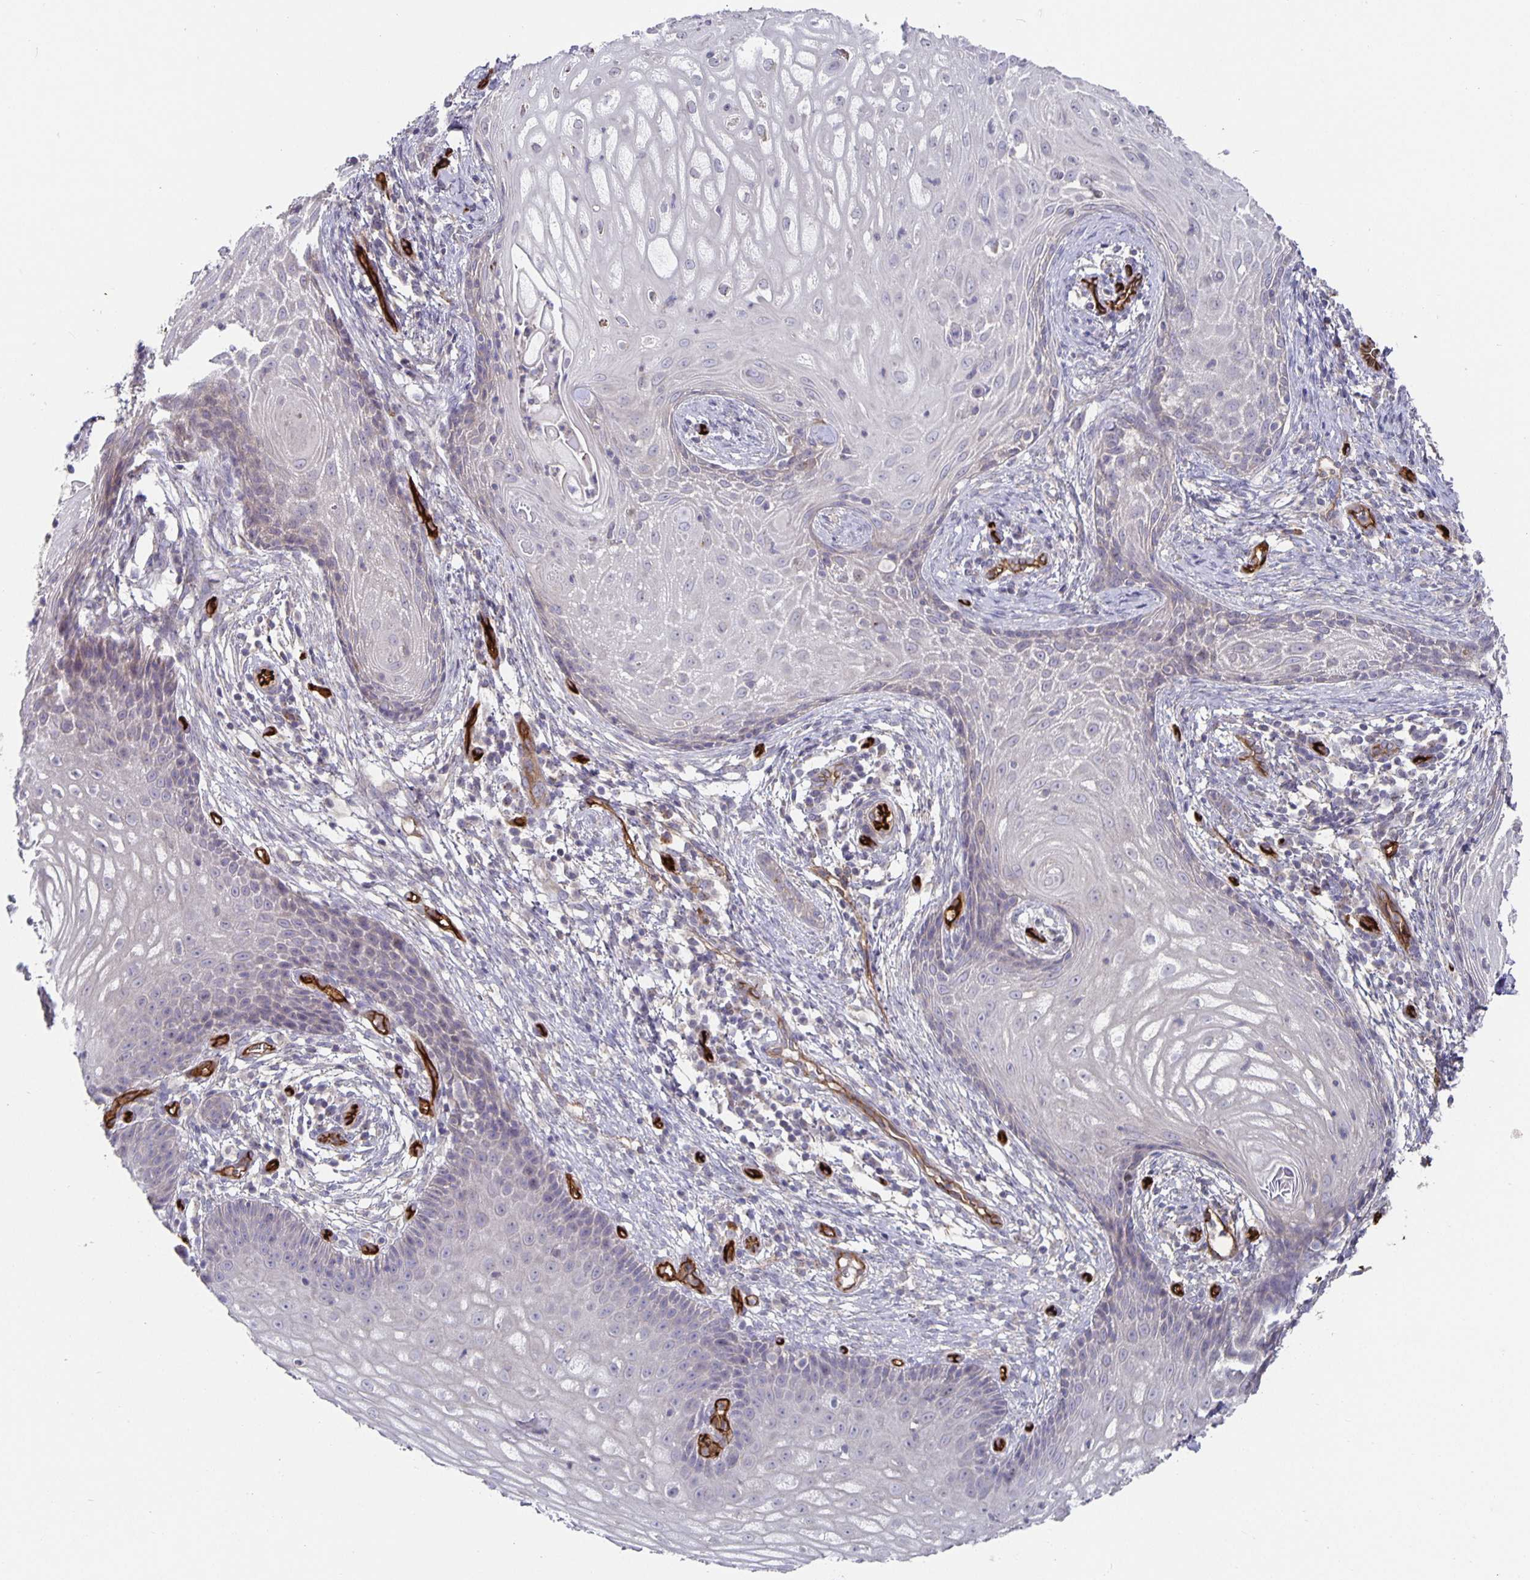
{"staining": {"intensity": "moderate", "quantity": "<25%", "location": "cytoplasmic/membranous"}, "tissue": "cervical cancer", "cell_type": "Tumor cells", "image_type": "cancer", "snomed": [{"axis": "morphology", "description": "Squamous cell carcinoma, NOS"}, {"axis": "topography", "description": "Cervix"}], "caption": "A micrograph of cervical cancer stained for a protein exhibits moderate cytoplasmic/membranous brown staining in tumor cells.", "gene": "PODXL", "patient": {"sex": "female", "age": 30}}